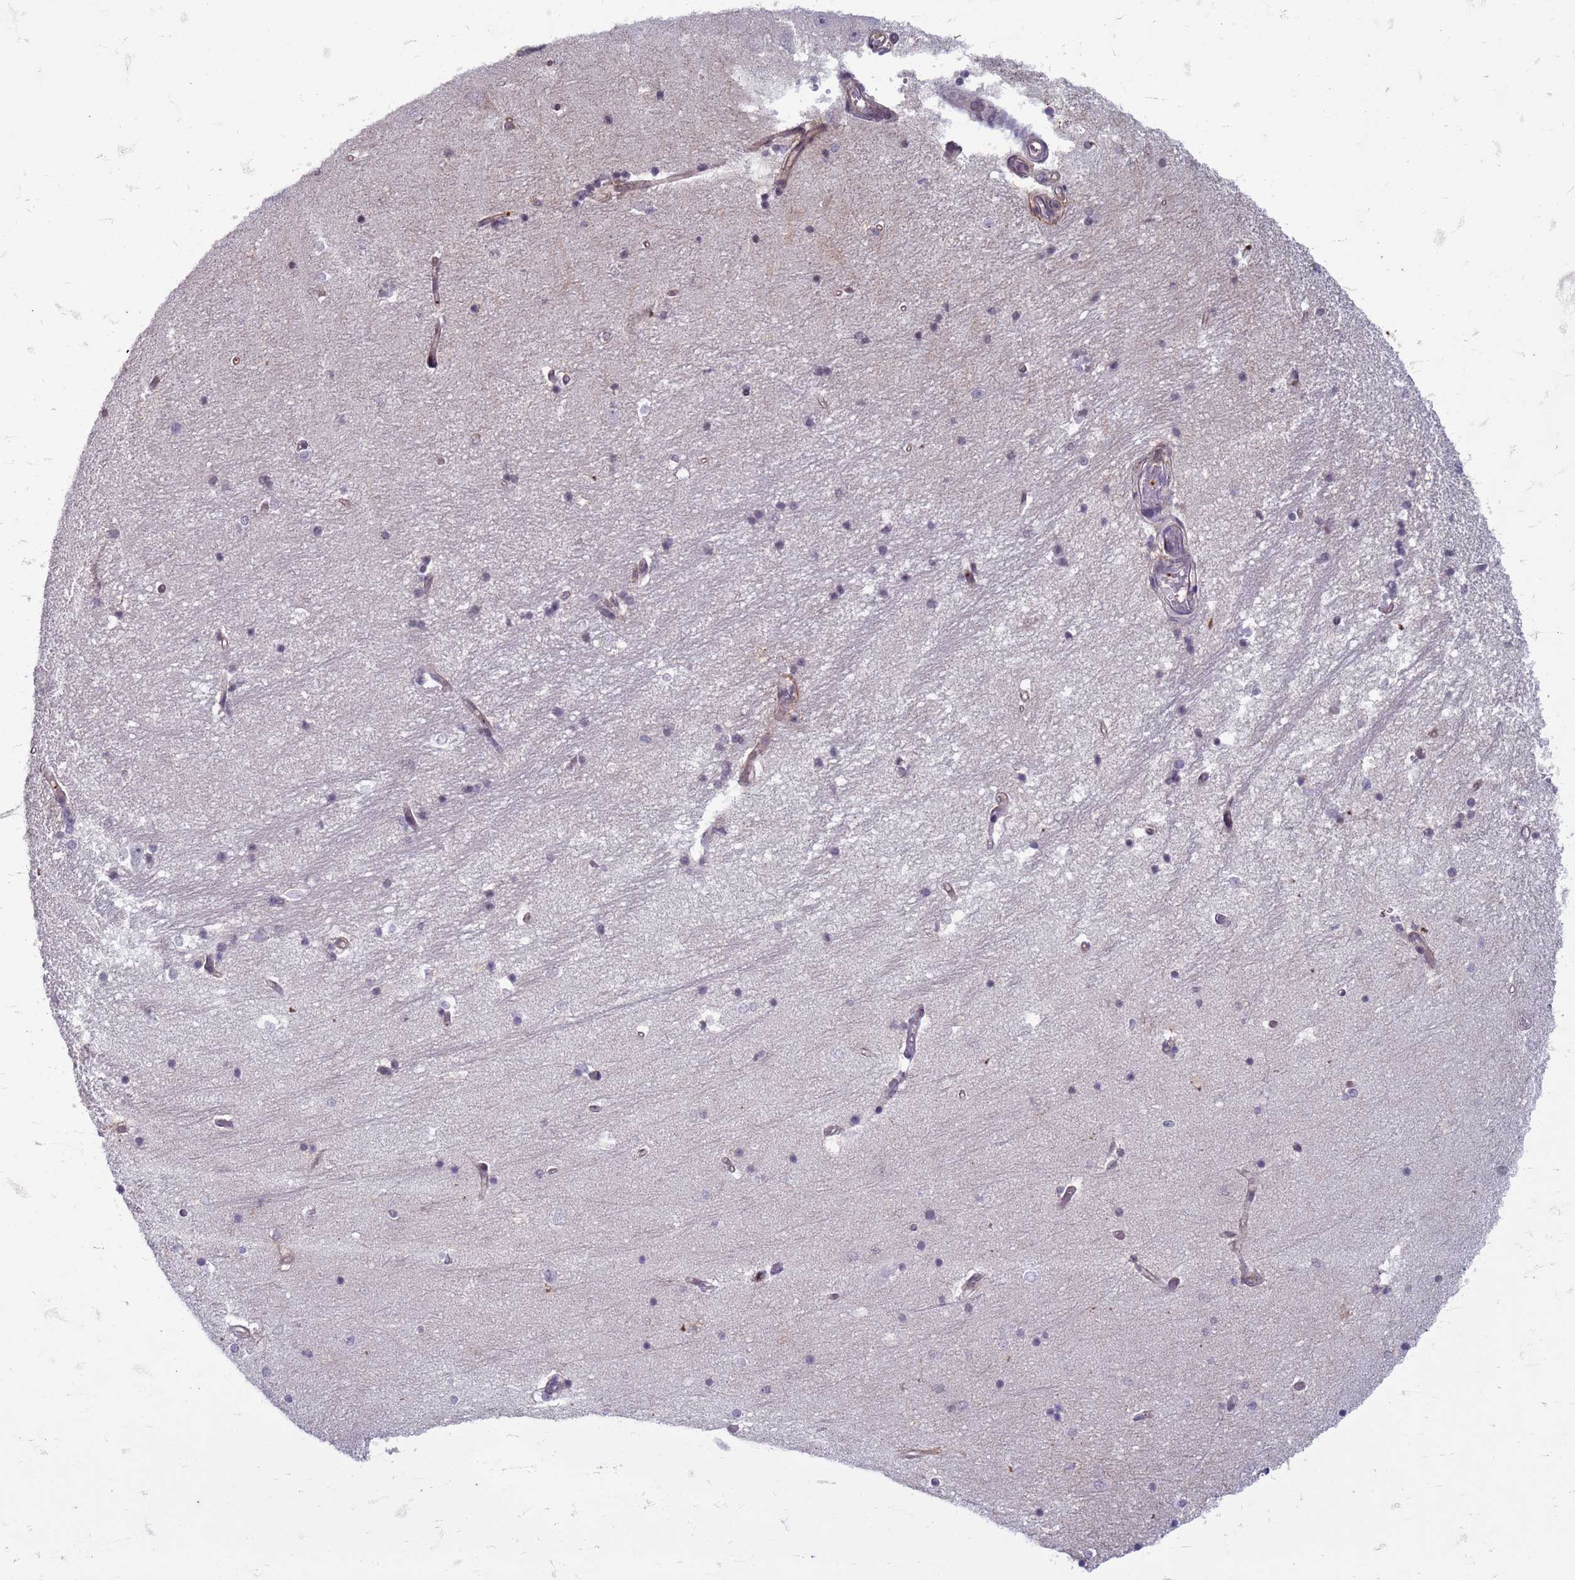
{"staining": {"intensity": "negative", "quantity": "none", "location": "none"}, "tissue": "hippocampus", "cell_type": "Glial cells", "image_type": "normal", "snomed": [{"axis": "morphology", "description": "Normal tissue, NOS"}, {"axis": "topography", "description": "Hippocampus"}], "caption": "DAB immunohistochemical staining of normal human hippocampus shows no significant positivity in glial cells.", "gene": "SLC15A3", "patient": {"sex": "male", "age": 45}}